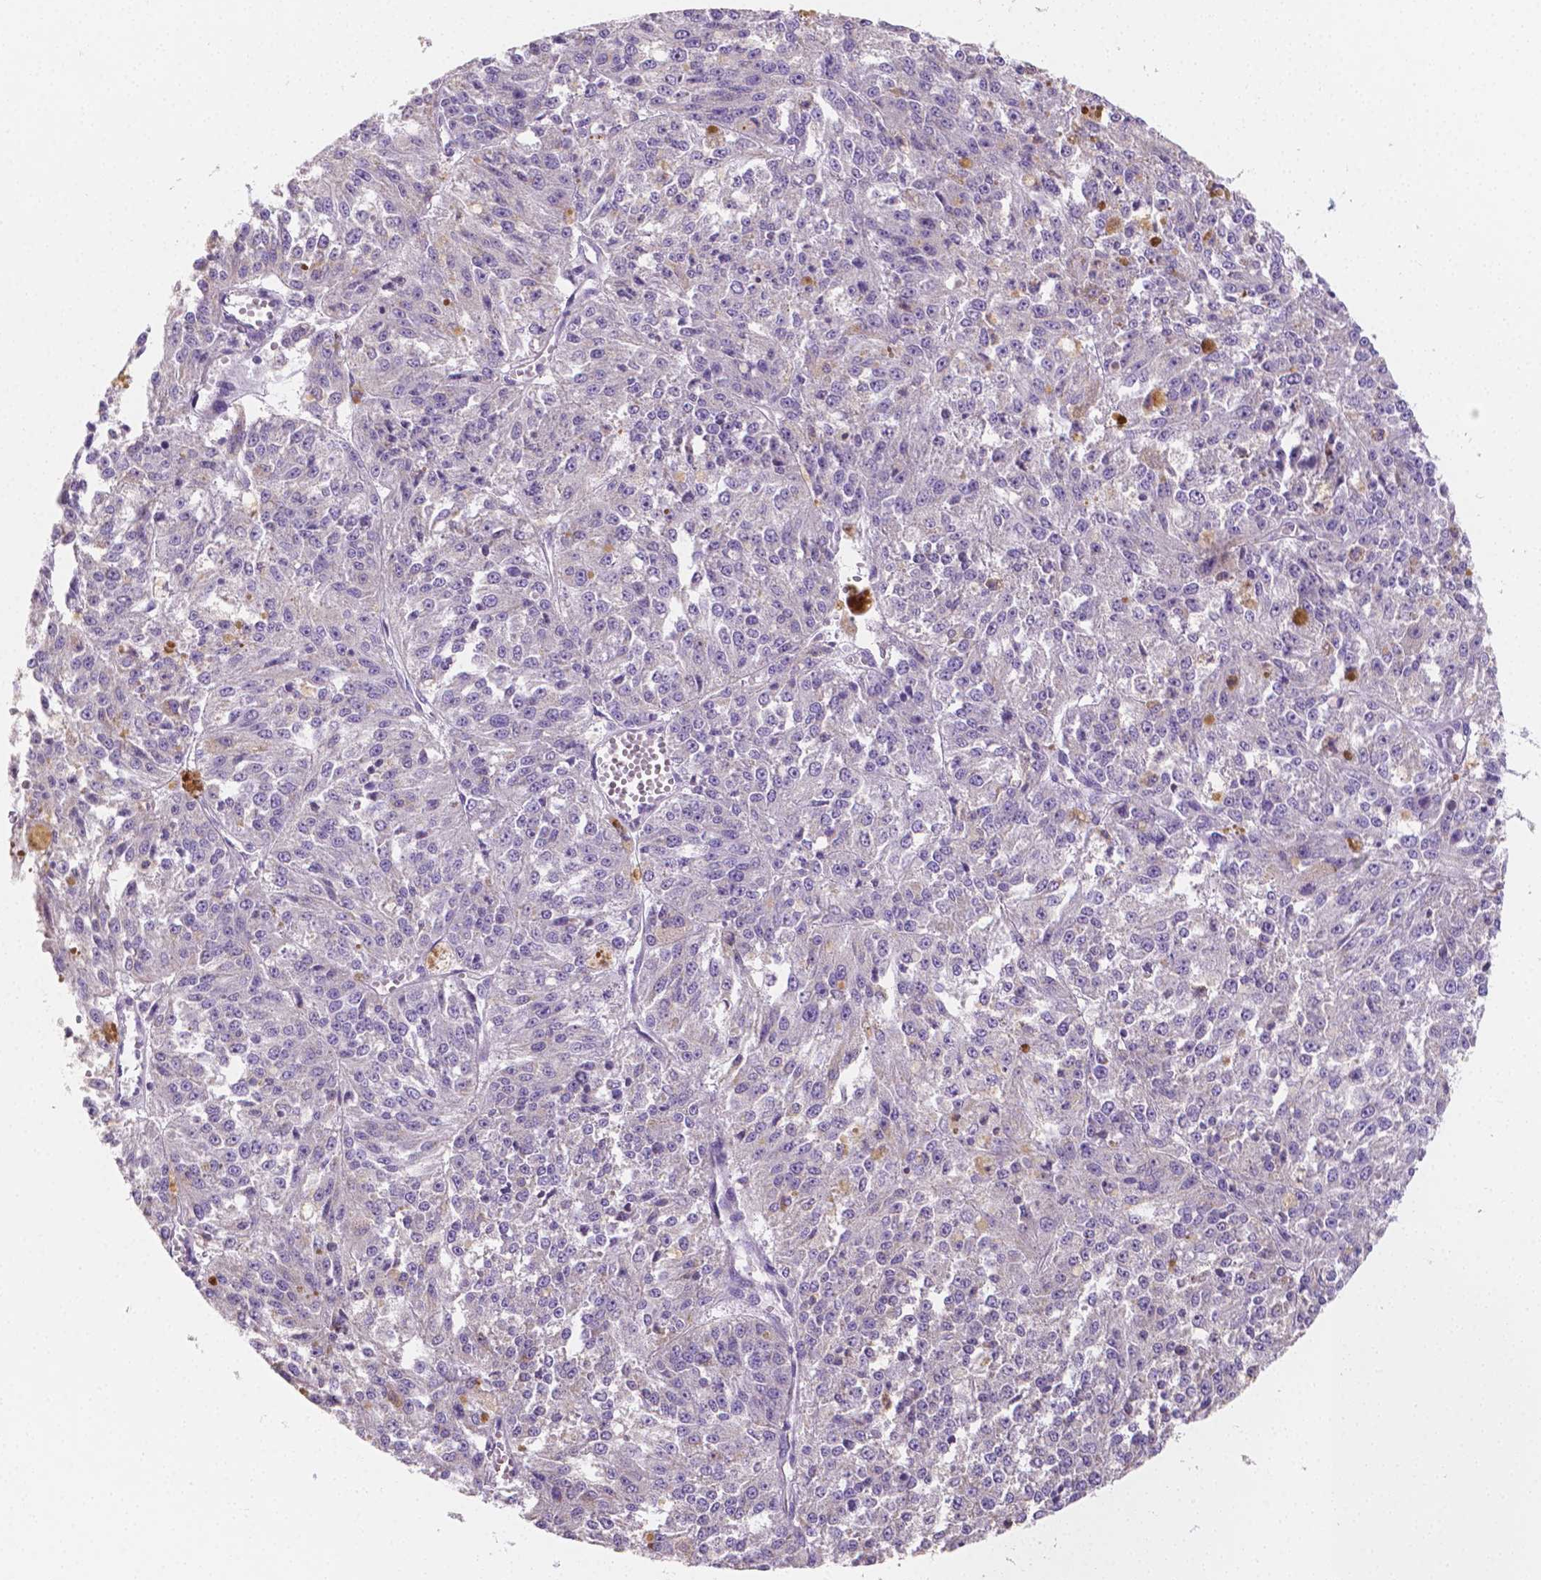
{"staining": {"intensity": "negative", "quantity": "none", "location": "none"}, "tissue": "melanoma", "cell_type": "Tumor cells", "image_type": "cancer", "snomed": [{"axis": "morphology", "description": "Malignant melanoma, Metastatic site"}, {"axis": "topography", "description": "Lymph node"}], "caption": "Immunohistochemistry micrograph of human malignant melanoma (metastatic site) stained for a protein (brown), which shows no expression in tumor cells.", "gene": "TMEM130", "patient": {"sex": "female", "age": 64}}